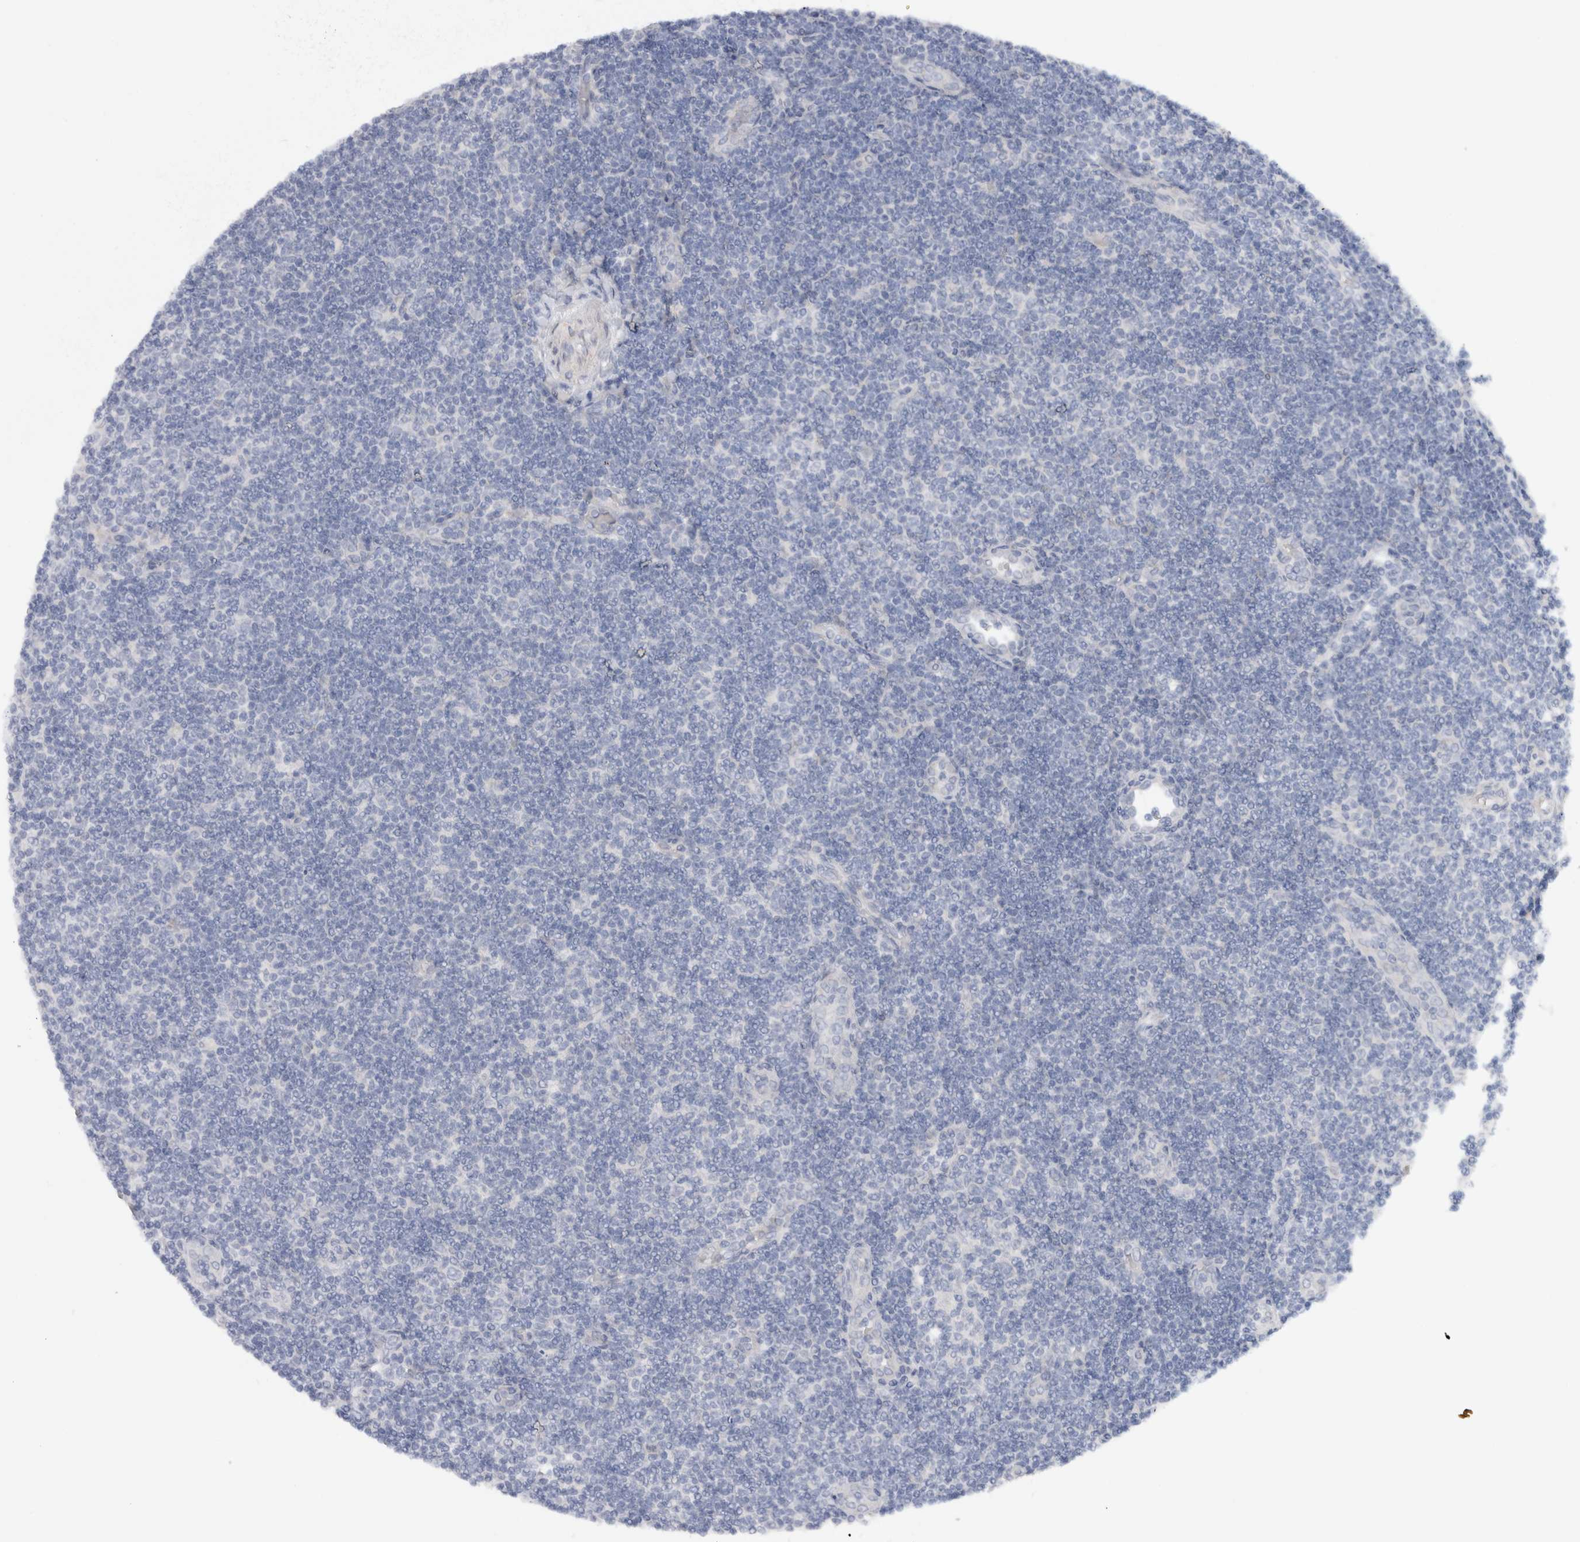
{"staining": {"intensity": "negative", "quantity": "none", "location": "none"}, "tissue": "lymphoma", "cell_type": "Tumor cells", "image_type": "cancer", "snomed": [{"axis": "morphology", "description": "Malignant lymphoma, non-Hodgkin's type, Low grade"}, {"axis": "topography", "description": "Lymph node"}], "caption": "The photomicrograph exhibits no staining of tumor cells in low-grade malignant lymphoma, non-Hodgkin's type.", "gene": "CHRM4", "patient": {"sex": "male", "age": 83}}